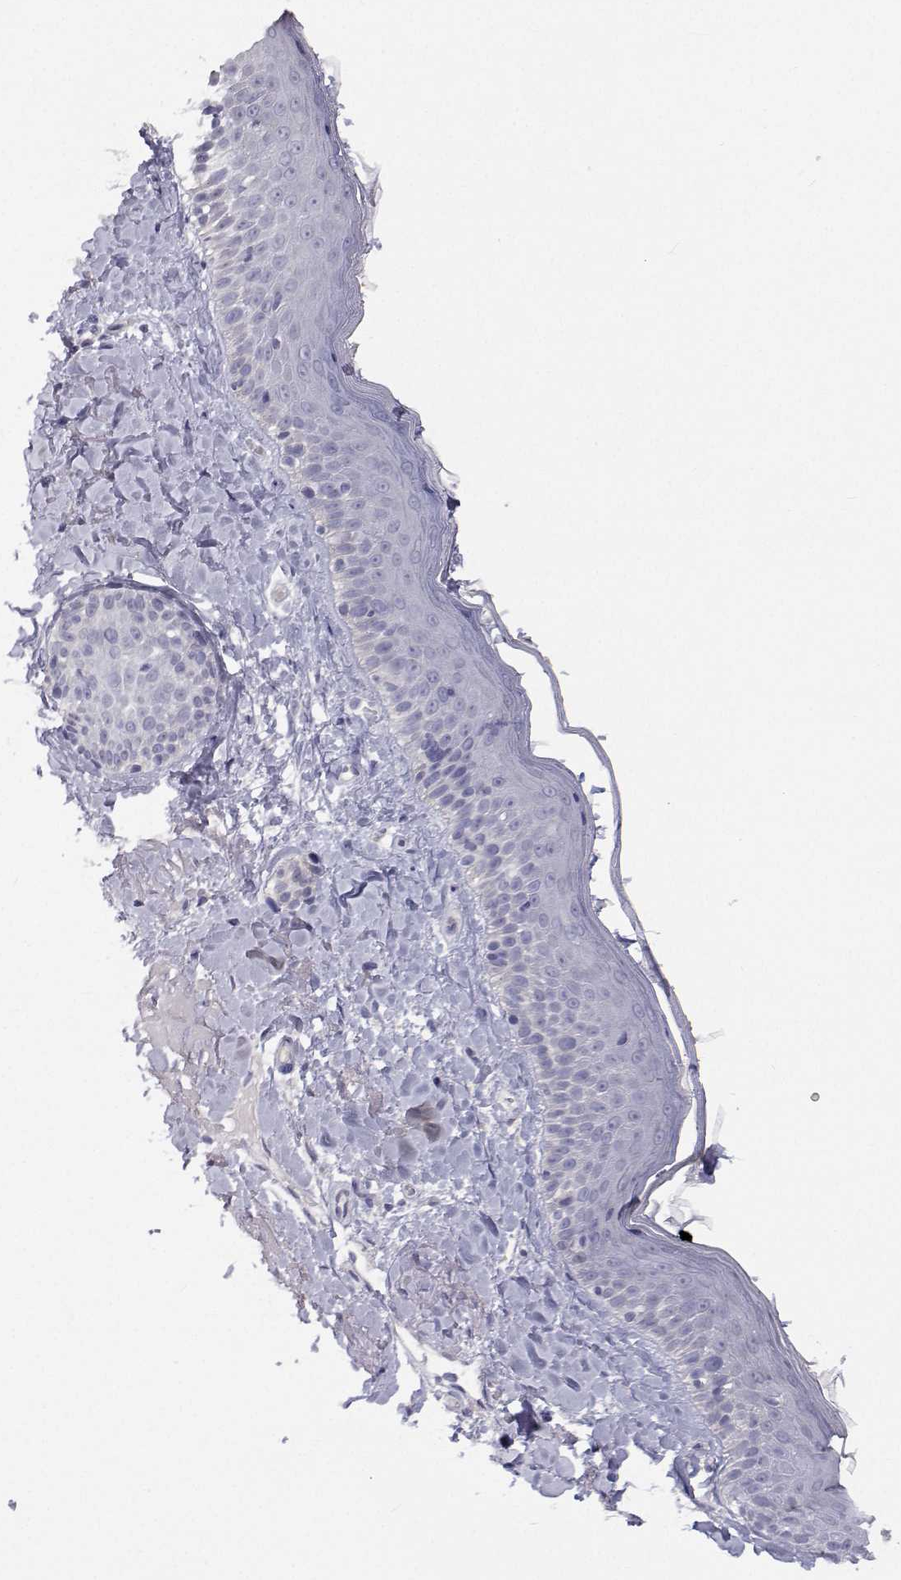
{"staining": {"intensity": "negative", "quantity": "none", "location": "none"}, "tissue": "skin", "cell_type": "Fibroblasts", "image_type": "normal", "snomed": [{"axis": "morphology", "description": "Normal tissue, NOS"}, {"axis": "topography", "description": "Skin"}], "caption": "This is an immunohistochemistry micrograph of benign human skin. There is no expression in fibroblasts.", "gene": "ANKRD65", "patient": {"sex": "male", "age": 73}}